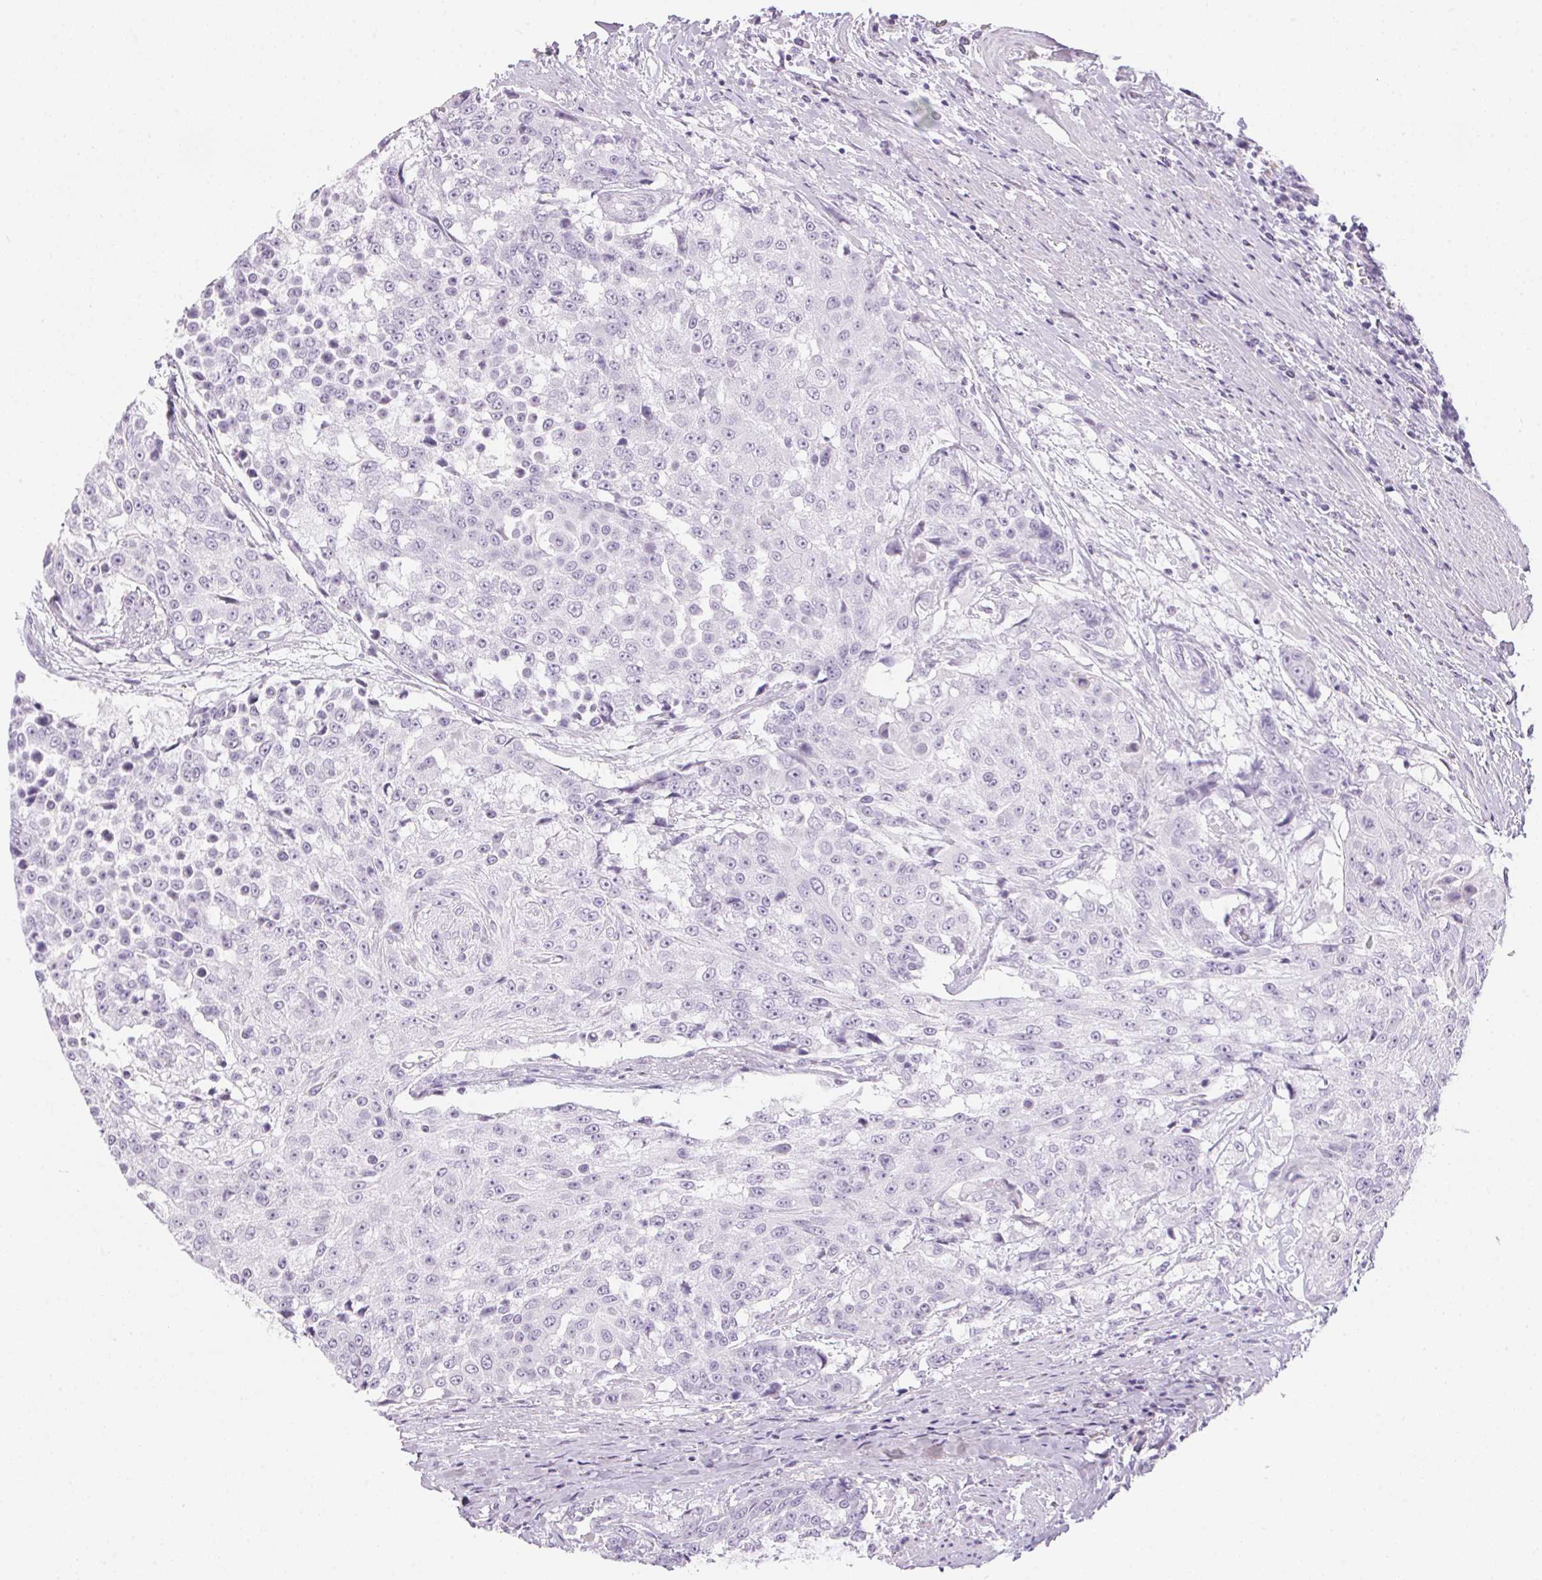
{"staining": {"intensity": "negative", "quantity": "none", "location": "none"}, "tissue": "urothelial cancer", "cell_type": "Tumor cells", "image_type": "cancer", "snomed": [{"axis": "morphology", "description": "Urothelial carcinoma, High grade"}, {"axis": "topography", "description": "Urinary bladder"}], "caption": "Urothelial cancer was stained to show a protein in brown. There is no significant staining in tumor cells.", "gene": "CADPS", "patient": {"sex": "female", "age": 63}}